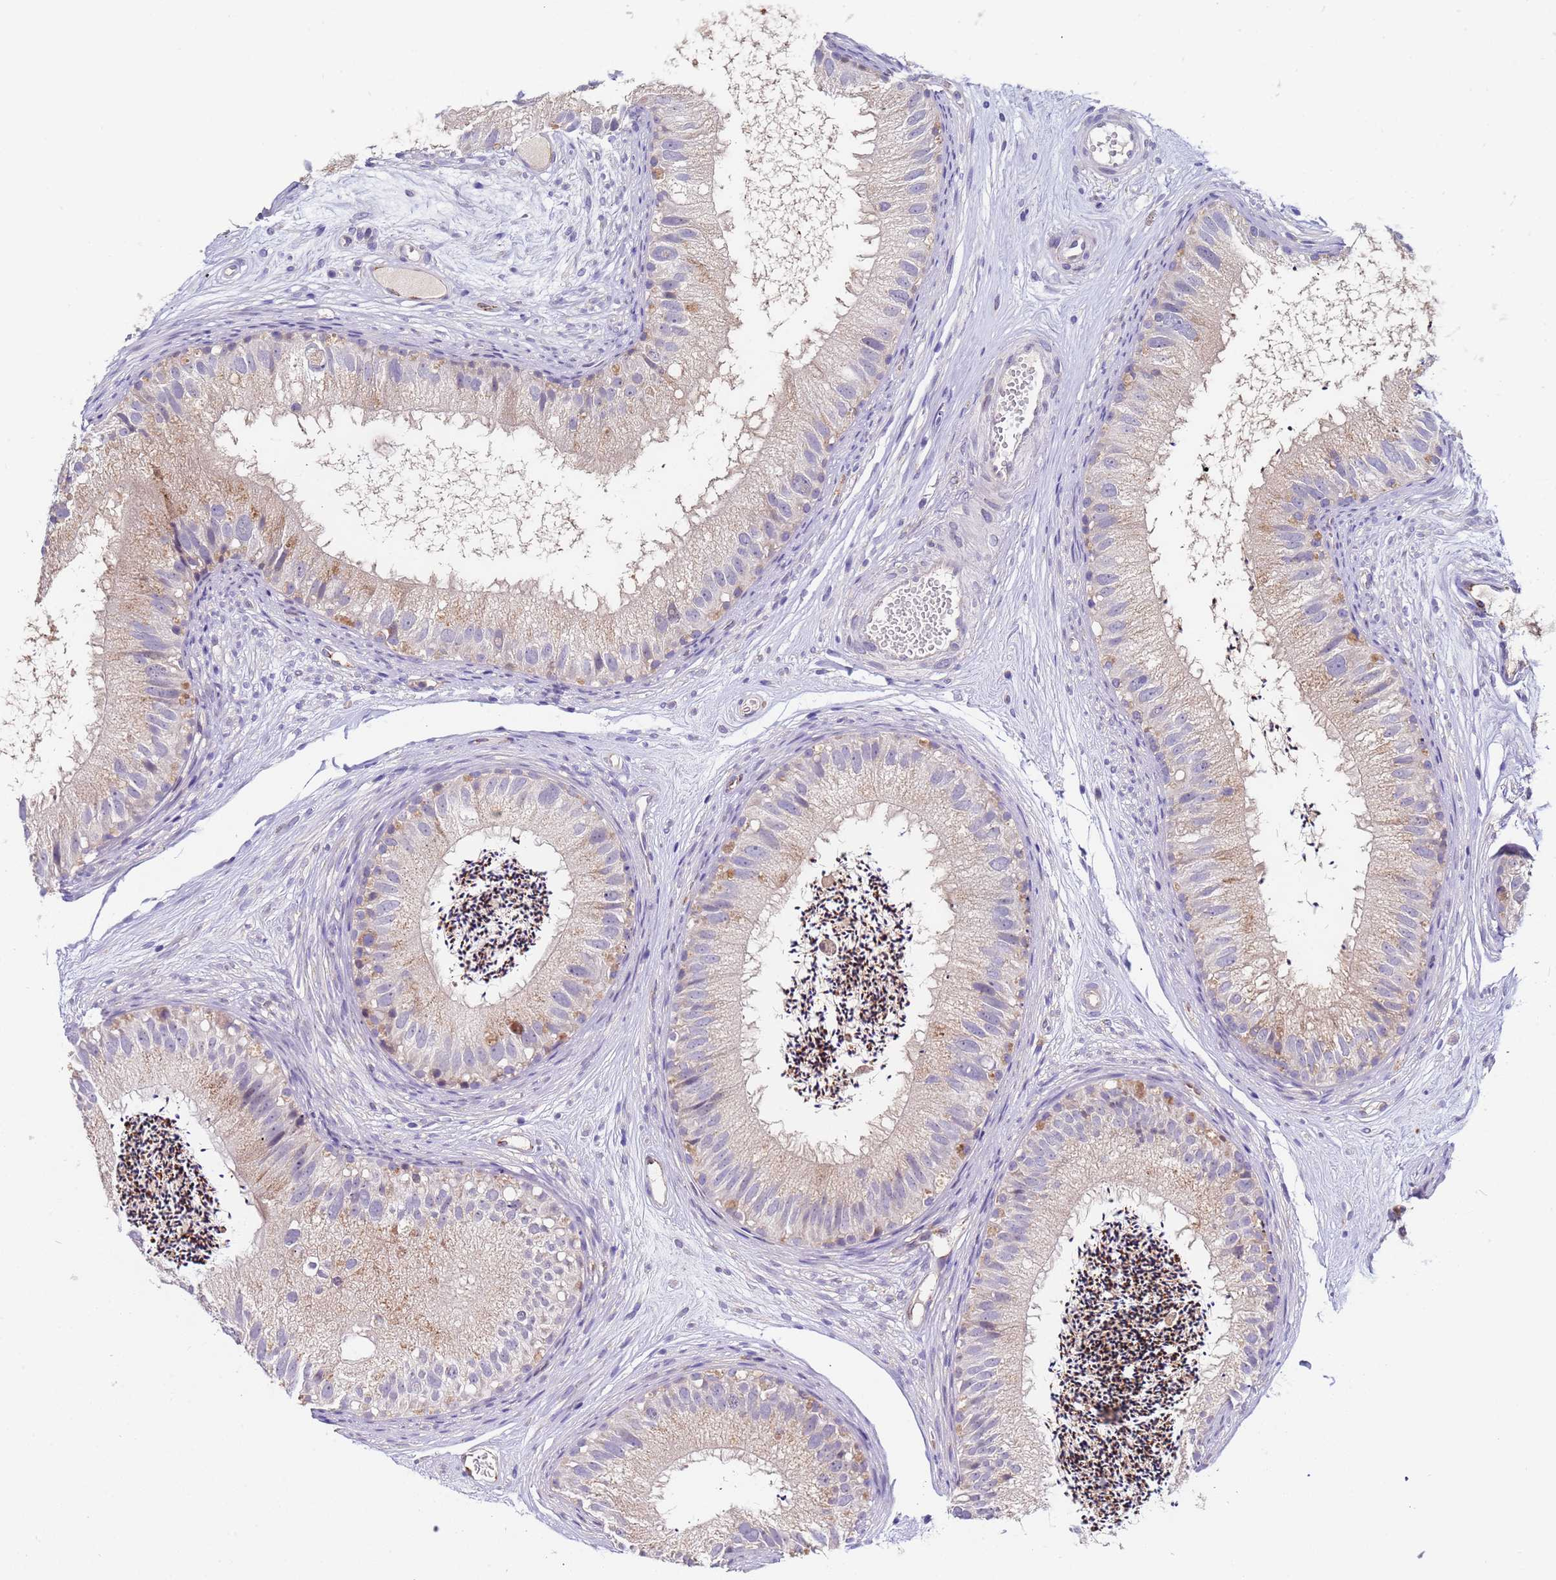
{"staining": {"intensity": "weak", "quantity": "<25%", "location": "cytoplasmic/membranous"}, "tissue": "epididymis", "cell_type": "Glandular cells", "image_type": "normal", "snomed": [{"axis": "morphology", "description": "Normal tissue, NOS"}, {"axis": "topography", "description": "Epididymis"}], "caption": "Glandular cells are negative for protein expression in normal human epididymis. (Stains: DAB IHC with hematoxylin counter stain, Microscopy: brightfield microscopy at high magnification).", "gene": "ZNF248", "patient": {"sex": "male", "age": 77}}